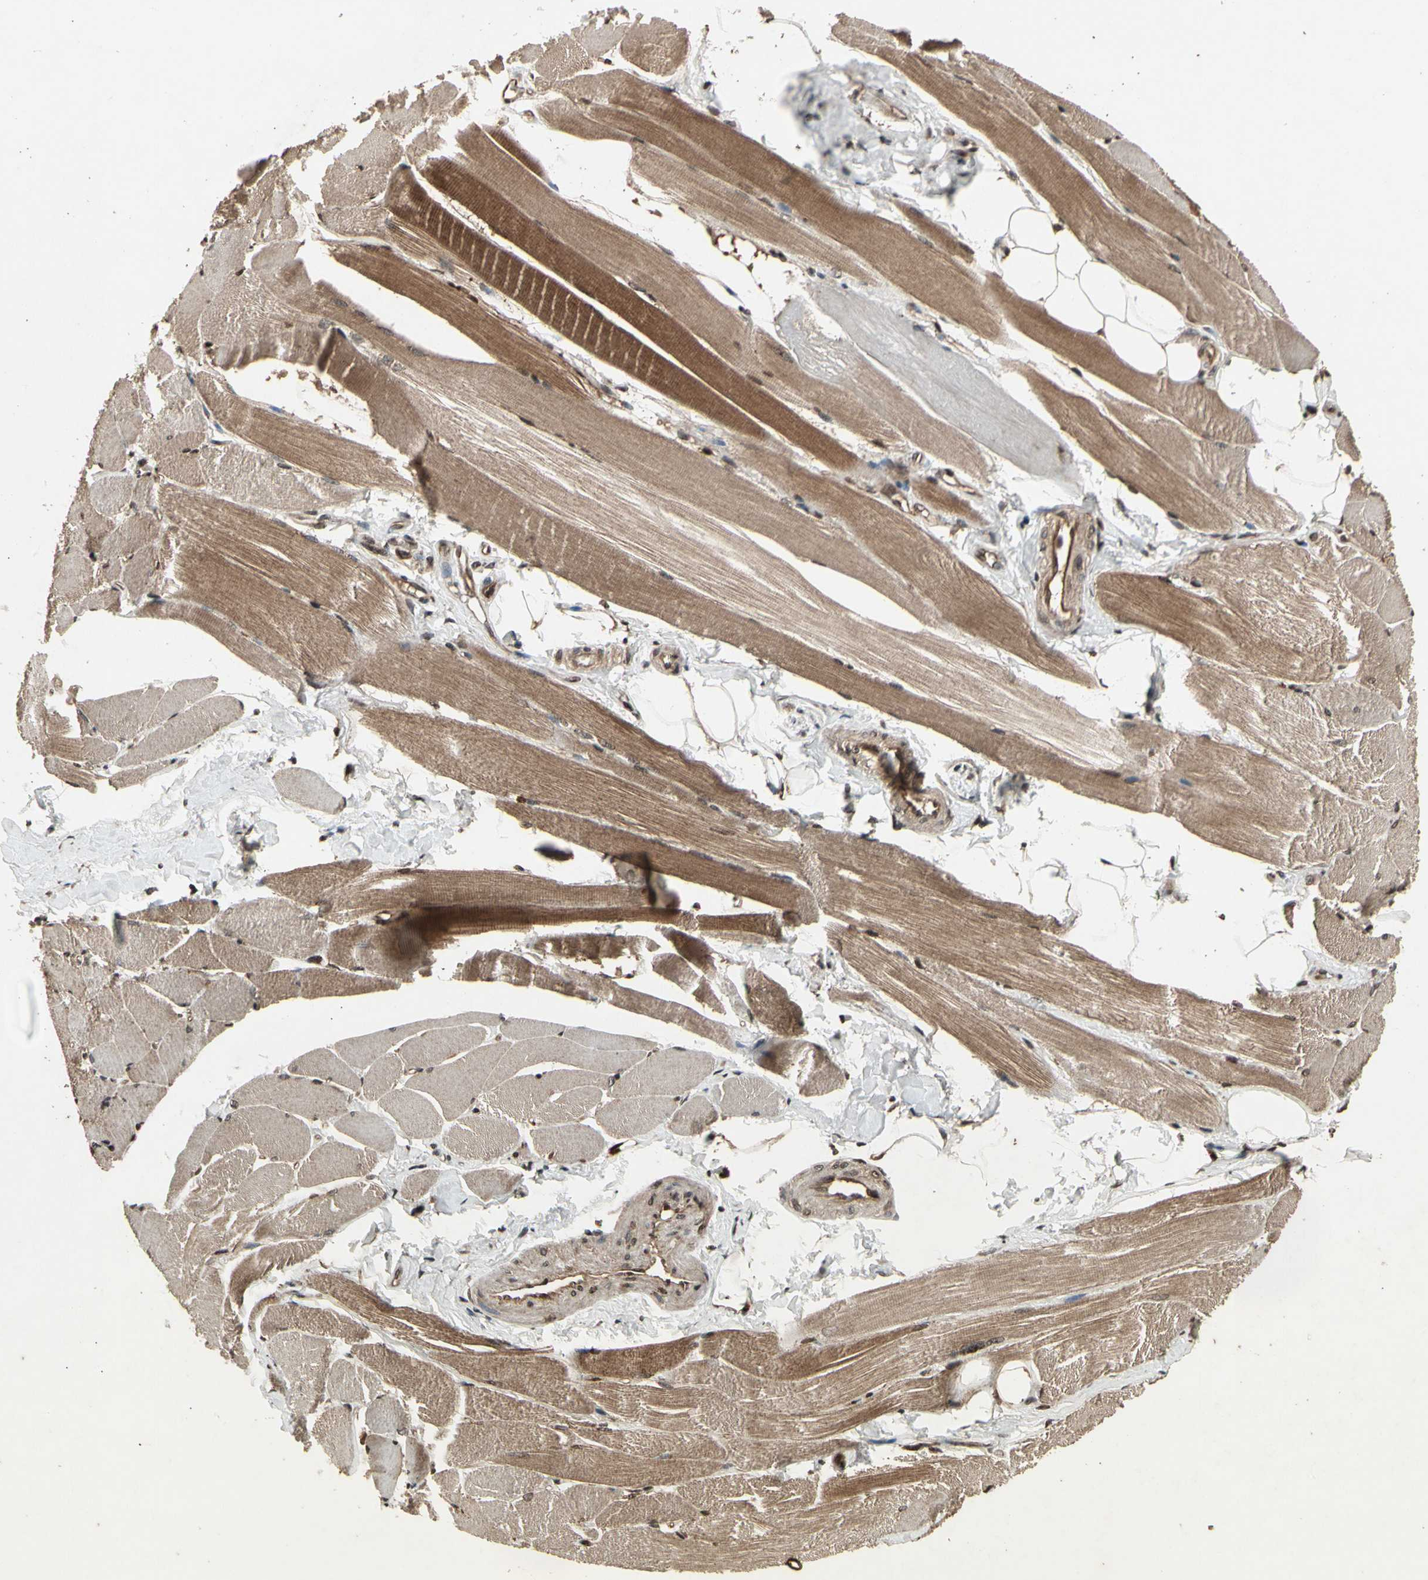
{"staining": {"intensity": "moderate", "quantity": ">75%", "location": "cytoplasmic/membranous"}, "tissue": "skeletal muscle", "cell_type": "Myocytes", "image_type": "normal", "snomed": [{"axis": "morphology", "description": "Normal tissue, NOS"}, {"axis": "topography", "description": "Skeletal muscle"}, {"axis": "topography", "description": "Peripheral nerve tissue"}], "caption": "Immunohistochemical staining of benign skeletal muscle exhibits >75% levels of moderate cytoplasmic/membranous protein staining in approximately >75% of myocytes. The staining was performed using DAB to visualize the protein expression in brown, while the nuclei were stained in blue with hematoxylin (Magnification: 20x).", "gene": "GLRX", "patient": {"sex": "female", "age": 84}}